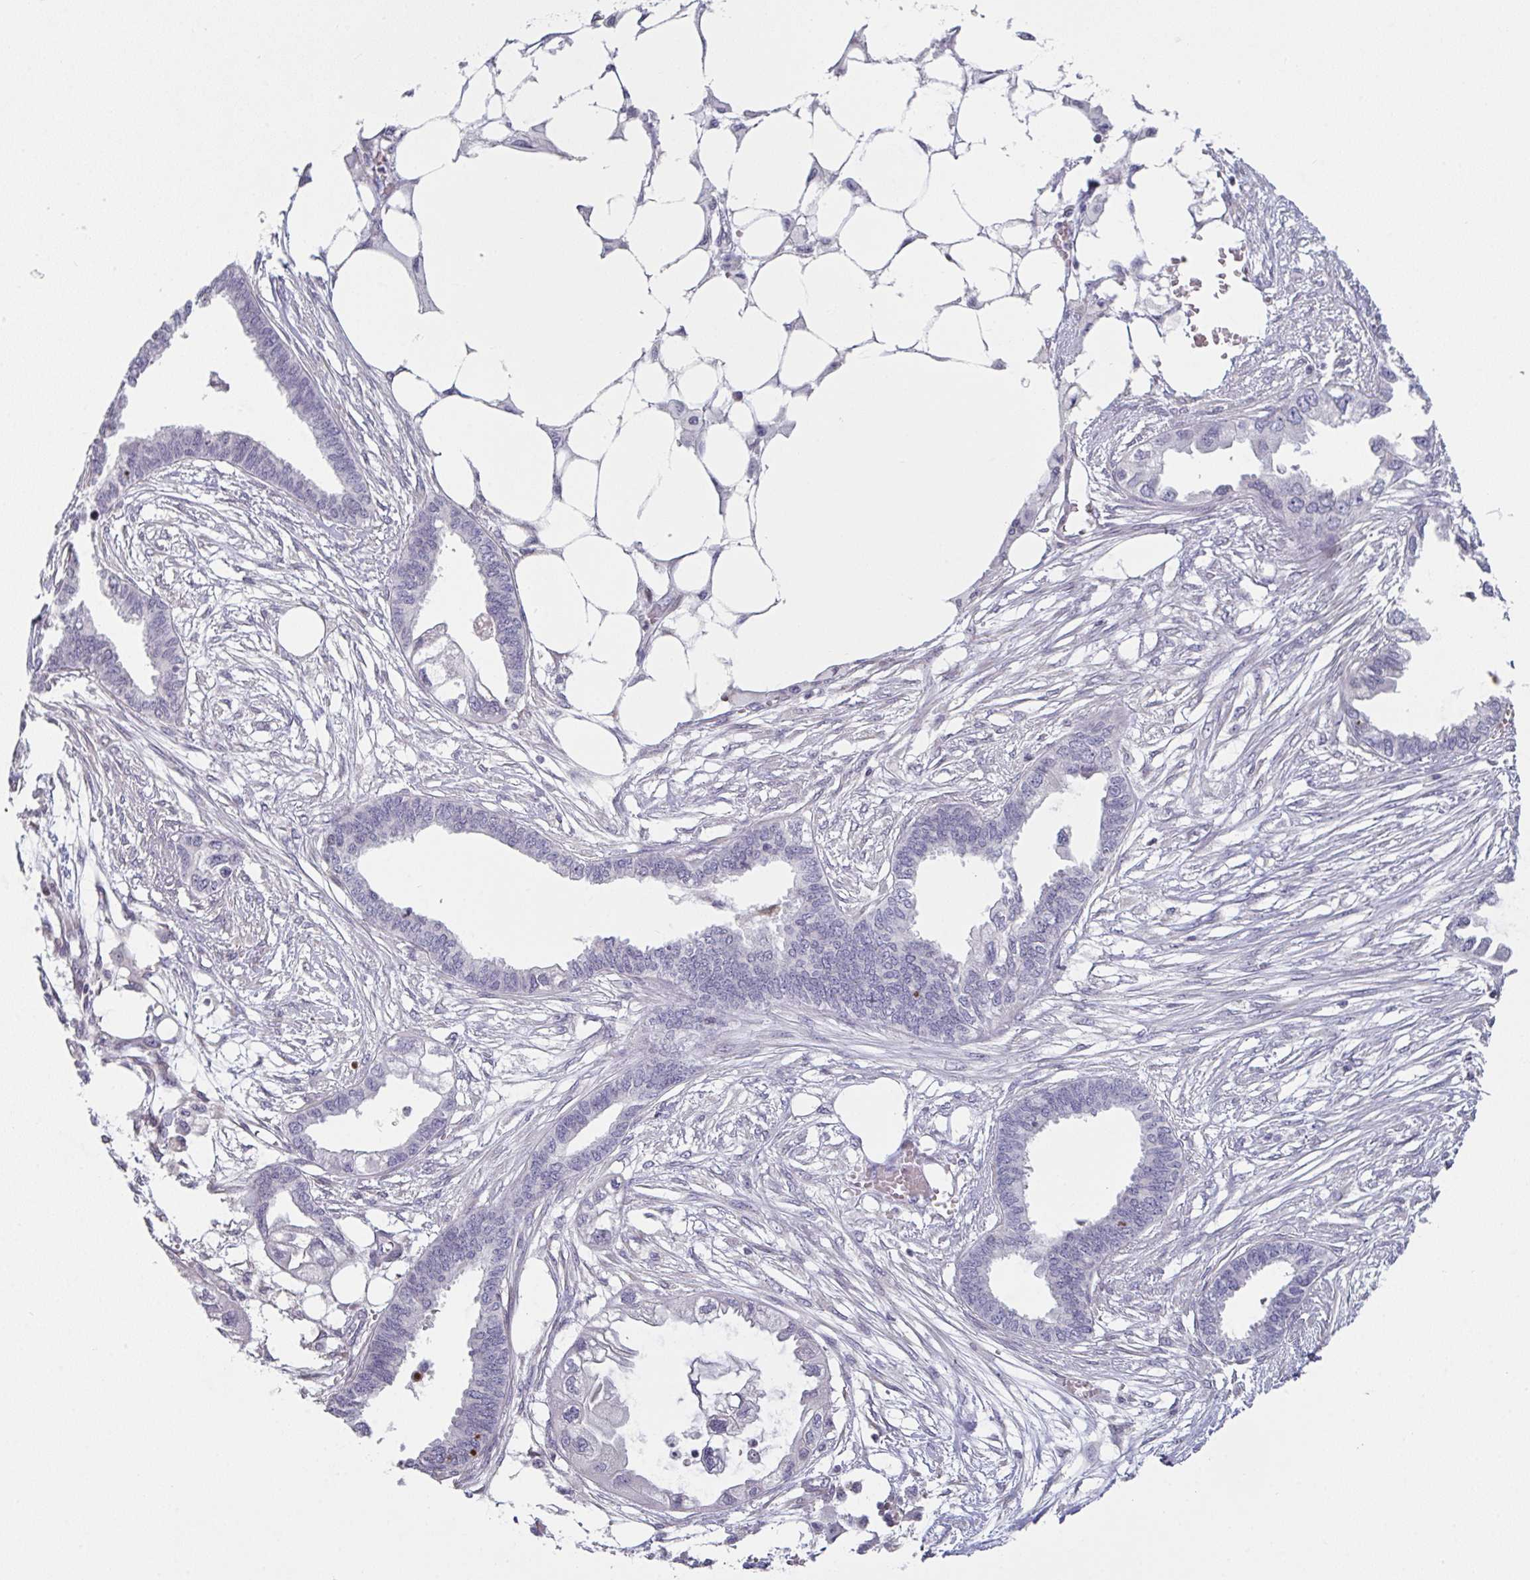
{"staining": {"intensity": "negative", "quantity": "none", "location": "none"}, "tissue": "endometrial cancer", "cell_type": "Tumor cells", "image_type": "cancer", "snomed": [{"axis": "morphology", "description": "Adenocarcinoma, NOS"}, {"axis": "morphology", "description": "Adenocarcinoma, metastatic, NOS"}, {"axis": "topography", "description": "Adipose tissue"}, {"axis": "topography", "description": "Endometrium"}], "caption": "Human metastatic adenocarcinoma (endometrial) stained for a protein using immunohistochemistry (IHC) displays no staining in tumor cells.", "gene": "PCDHB8", "patient": {"sex": "female", "age": 67}}